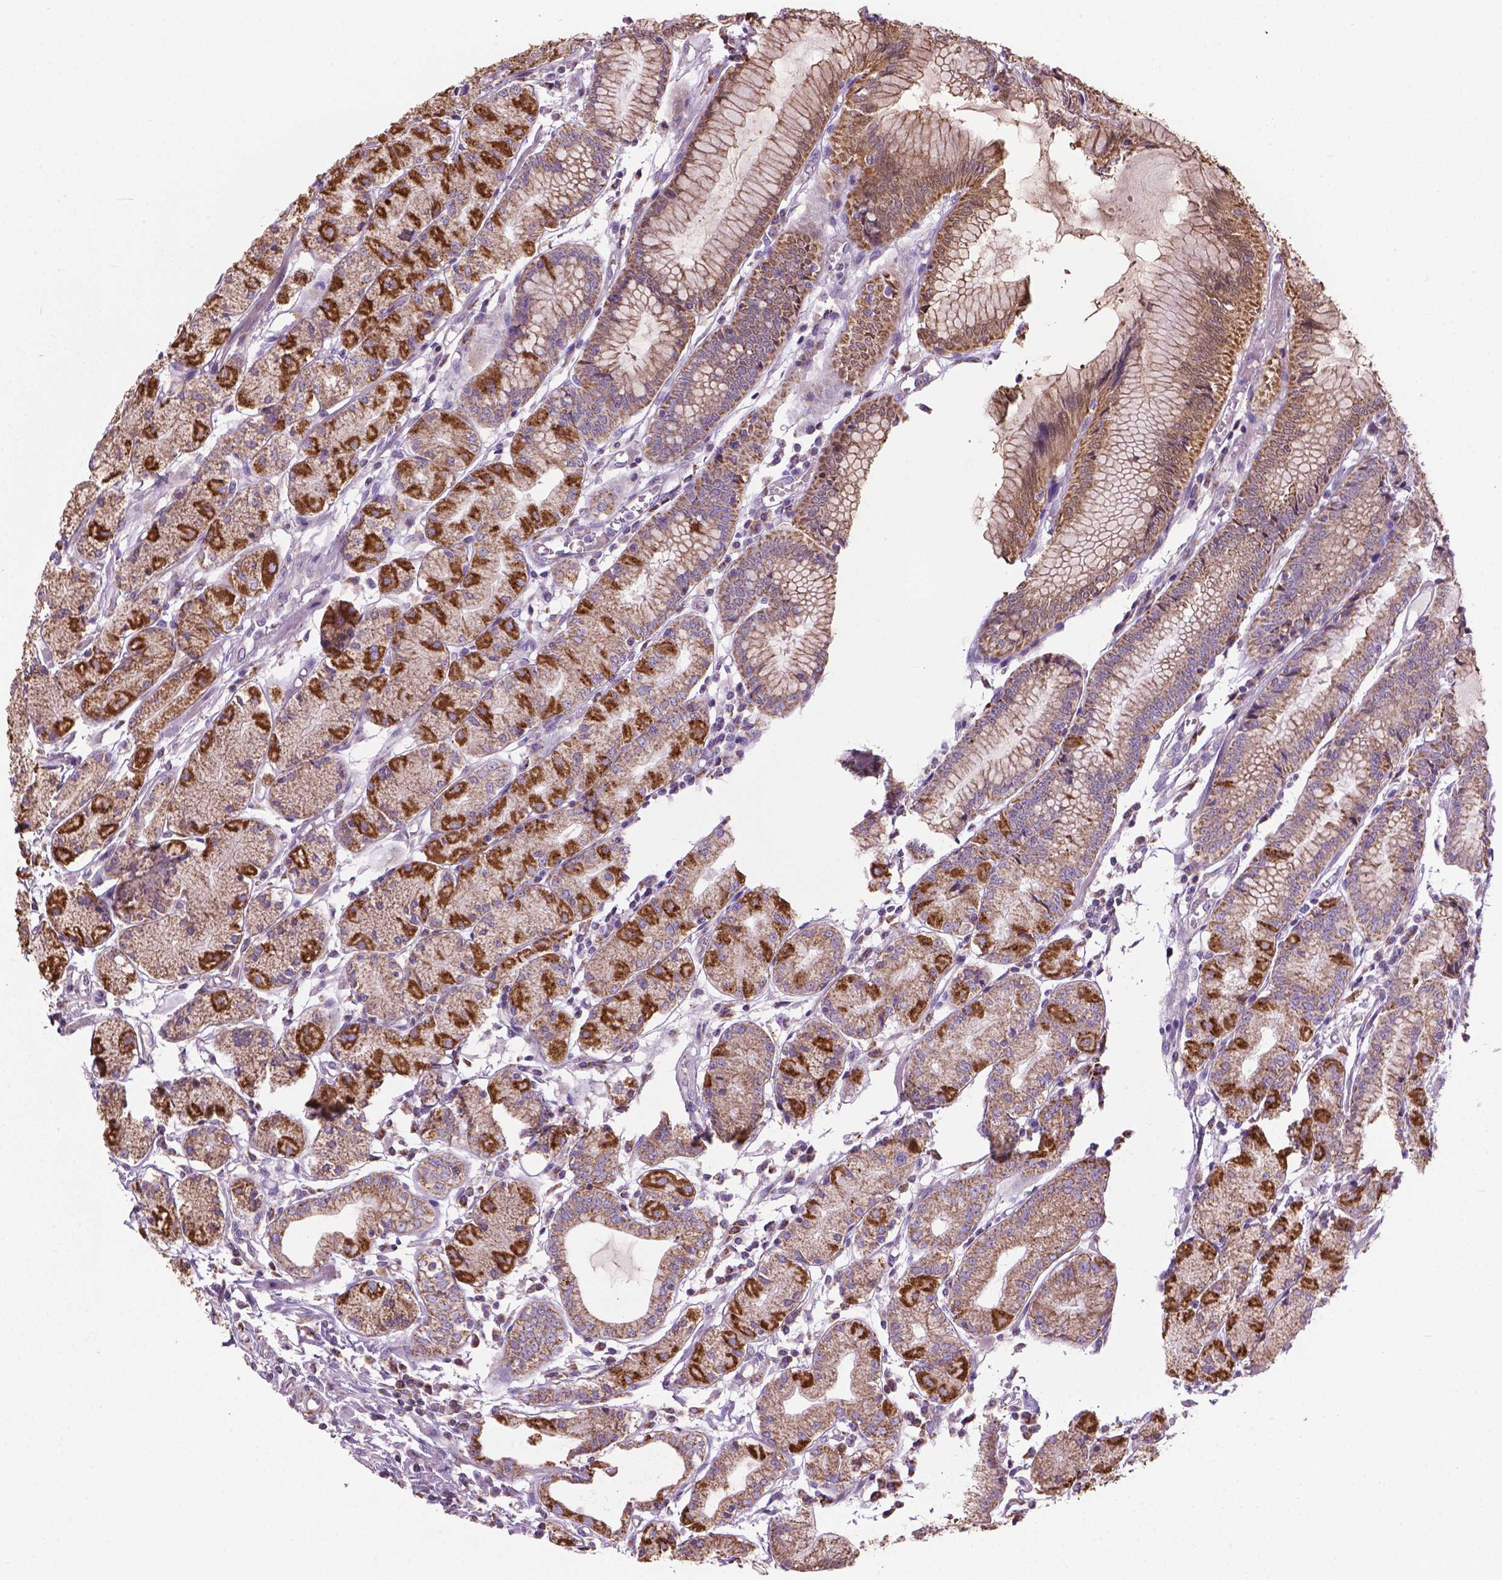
{"staining": {"intensity": "moderate", "quantity": "25%-75%", "location": "cytoplasmic/membranous"}, "tissue": "stomach", "cell_type": "Glandular cells", "image_type": "normal", "snomed": [{"axis": "morphology", "description": "Normal tissue, NOS"}, {"axis": "topography", "description": "Stomach, upper"}], "caption": "Human stomach stained for a protein (brown) exhibits moderate cytoplasmic/membranous positive staining in about 25%-75% of glandular cells.", "gene": "VDAC1", "patient": {"sex": "male", "age": 69}}